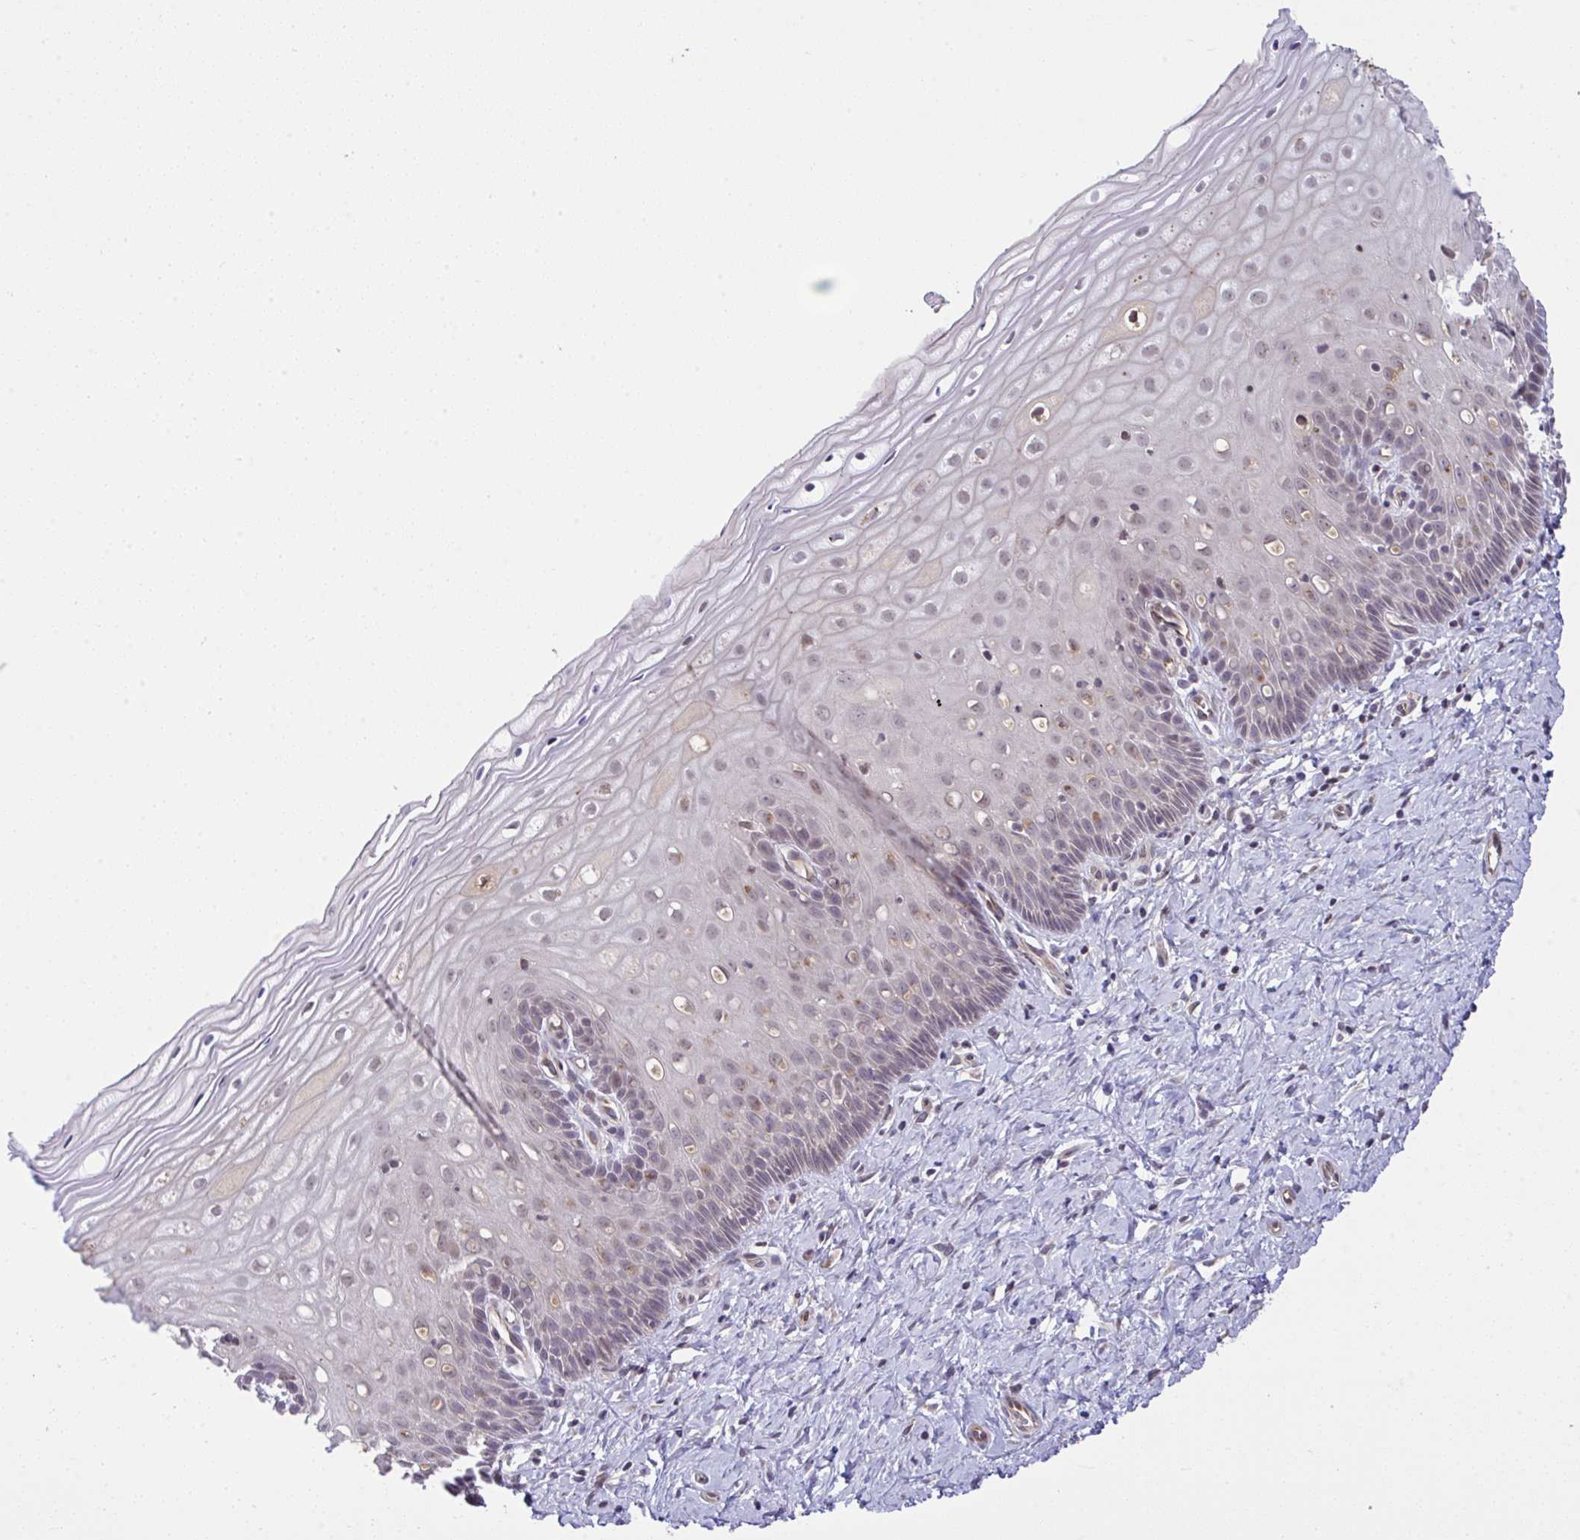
{"staining": {"intensity": "moderate", "quantity": "<25%", "location": "nuclear"}, "tissue": "cervix", "cell_type": "Glandular cells", "image_type": "normal", "snomed": [{"axis": "morphology", "description": "Normal tissue, NOS"}, {"axis": "topography", "description": "Cervix"}], "caption": "Immunohistochemical staining of normal cervix demonstrates <25% levels of moderate nuclear protein staining in about <25% of glandular cells.", "gene": "C9orf64", "patient": {"sex": "female", "age": 37}}